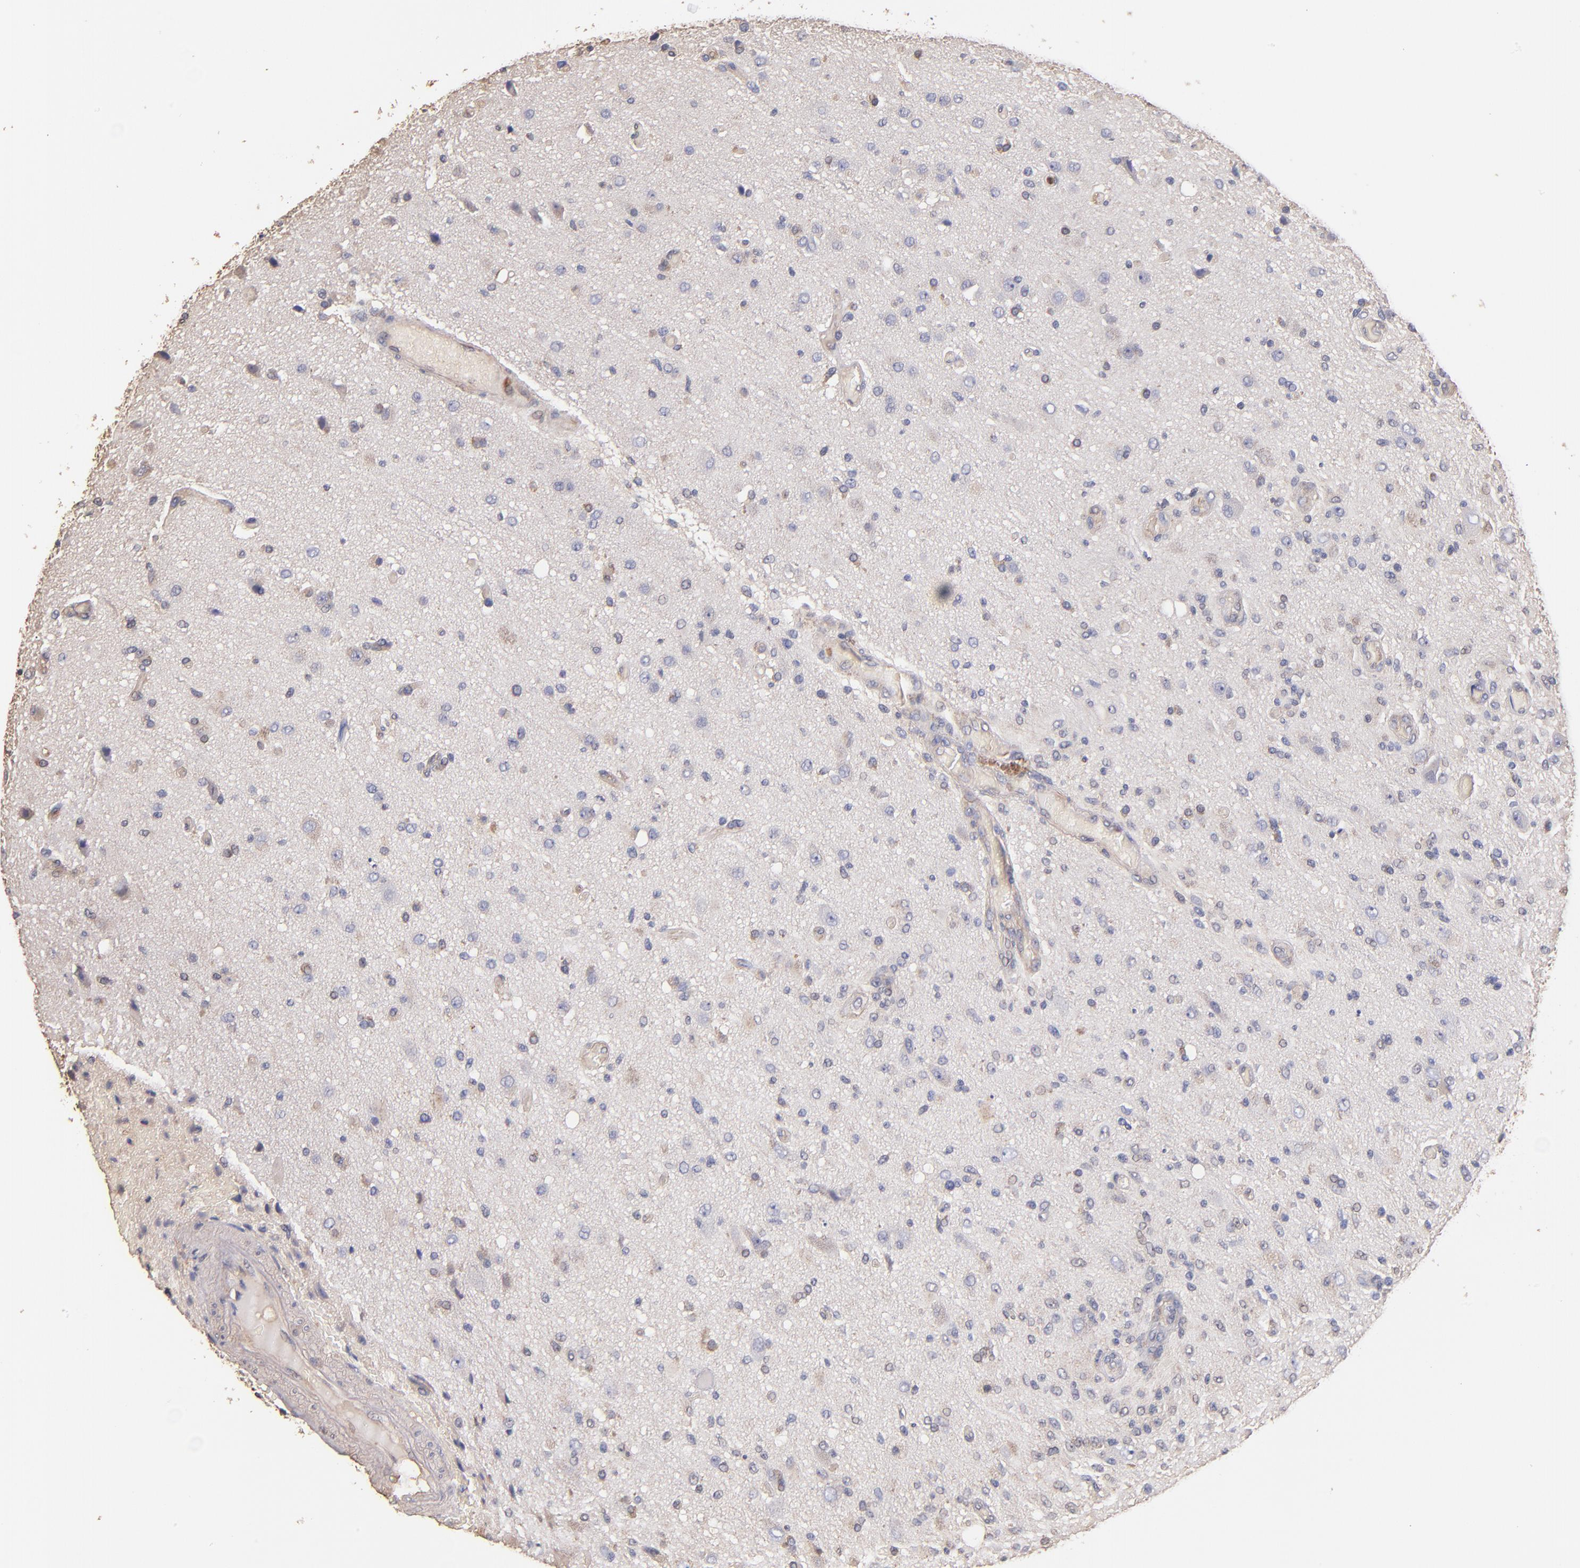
{"staining": {"intensity": "weak", "quantity": "<25%", "location": "cytoplasmic/membranous"}, "tissue": "glioma", "cell_type": "Tumor cells", "image_type": "cancer", "snomed": [{"axis": "morphology", "description": "Normal tissue, NOS"}, {"axis": "morphology", "description": "Glioma, malignant, High grade"}, {"axis": "topography", "description": "Cerebral cortex"}], "caption": "IHC image of neoplastic tissue: high-grade glioma (malignant) stained with DAB (3,3'-diaminobenzidine) demonstrates no significant protein positivity in tumor cells.", "gene": "RO60", "patient": {"sex": "male", "age": 77}}